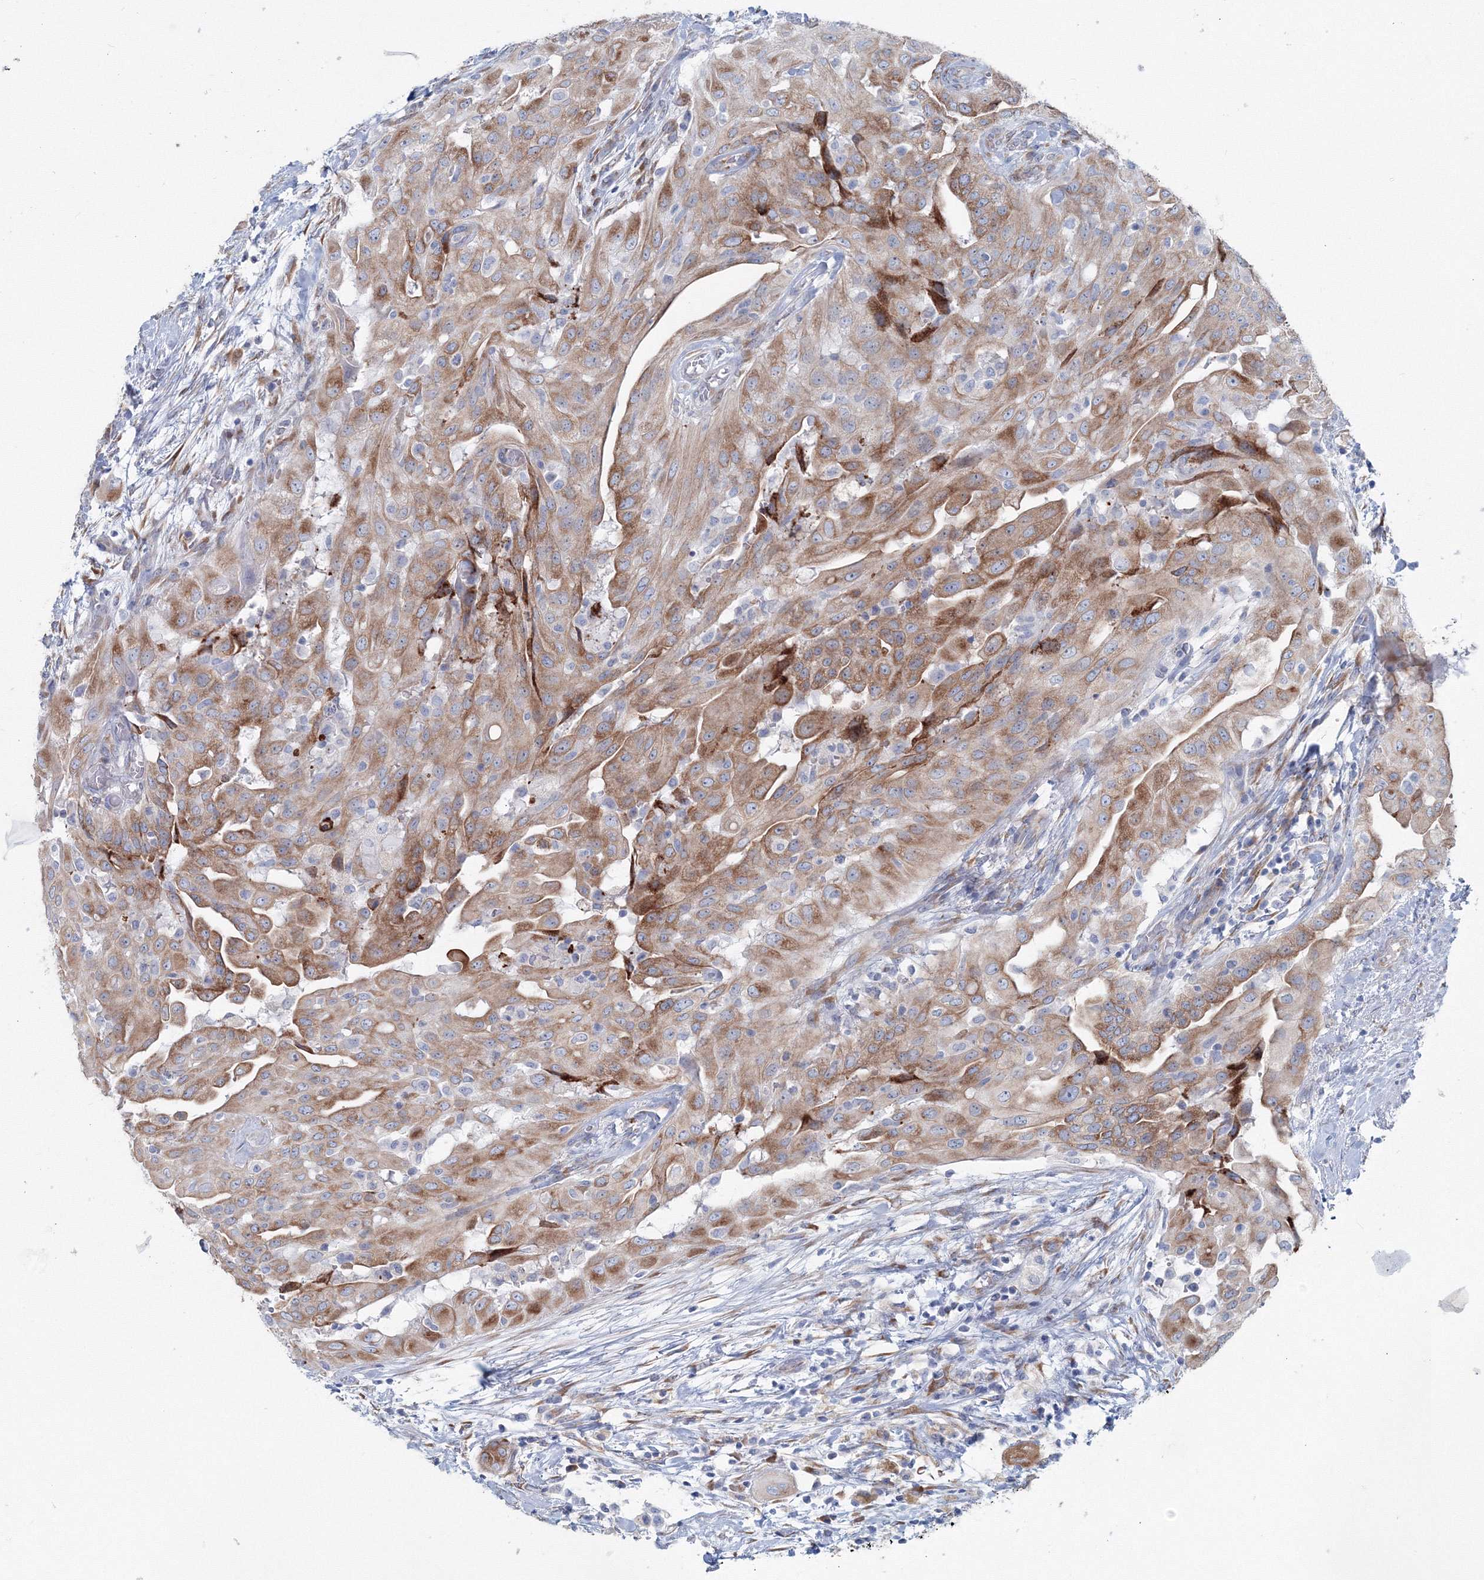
{"staining": {"intensity": "moderate", "quantity": ">75%", "location": "cytoplasmic/membranous"}, "tissue": "thyroid cancer", "cell_type": "Tumor cells", "image_type": "cancer", "snomed": [{"axis": "morphology", "description": "Papillary adenocarcinoma, NOS"}, {"axis": "topography", "description": "Thyroid gland"}], "caption": "IHC of thyroid papillary adenocarcinoma shows medium levels of moderate cytoplasmic/membranous positivity in about >75% of tumor cells.", "gene": "RCN1", "patient": {"sex": "female", "age": 59}}